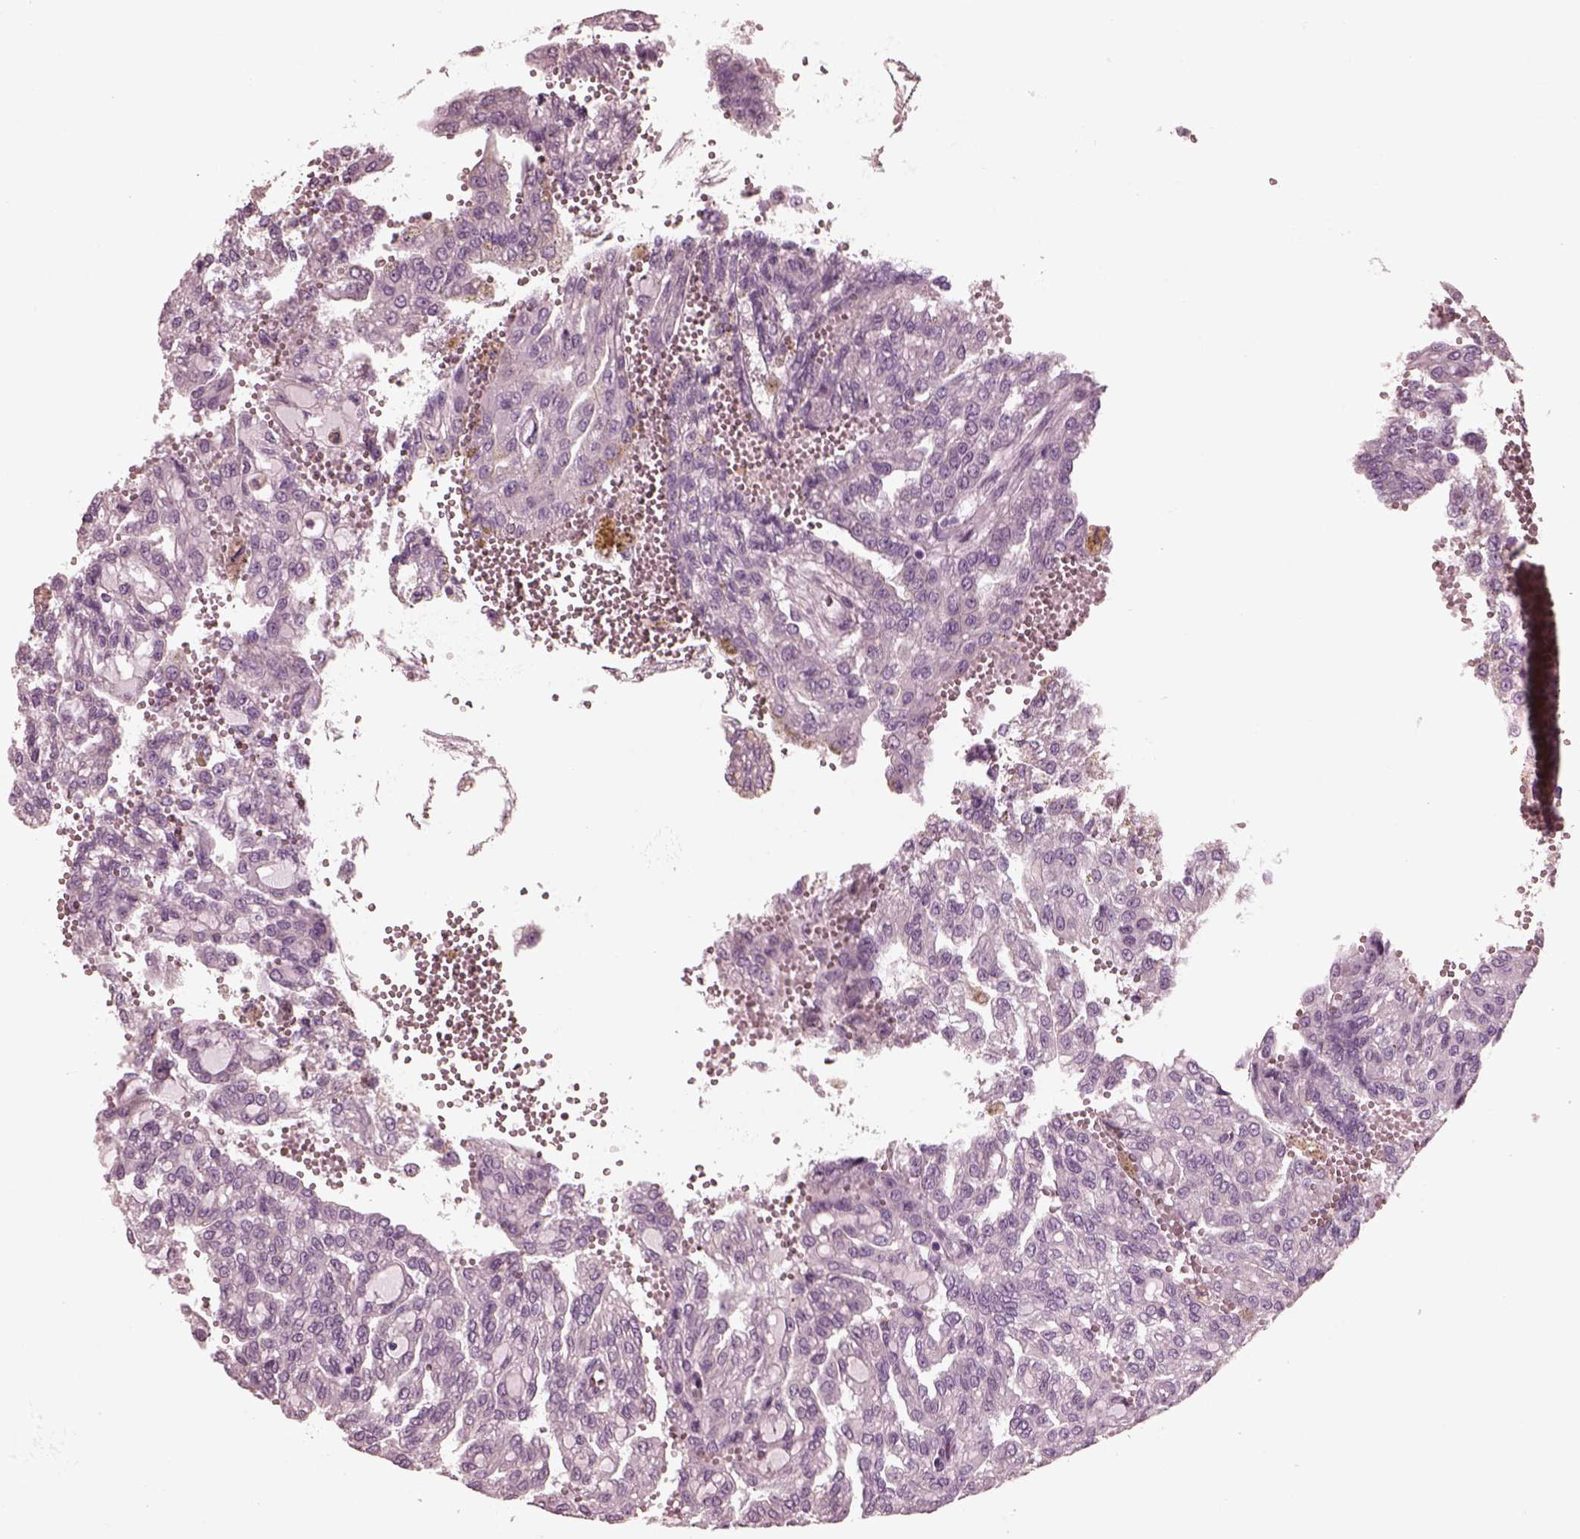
{"staining": {"intensity": "negative", "quantity": "none", "location": "none"}, "tissue": "renal cancer", "cell_type": "Tumor cells", "image_type": "cancer", "snomed": [{"axis": "morphology", "description": "Adenocarcinoma, NOS"}, {"axis": "topography", "description": "Kidney"}], "caption": "A photomicrograph of human adenocarcinoma (renal) is negative for staining in tumor cells. The staining is performed using DAB (3,3'-diaminobenzidine) brown chromogen with nuclei counter-stained in using hematoxylin.", "gene": "CGA", "patient": {"sex": "male", "age": 63}}